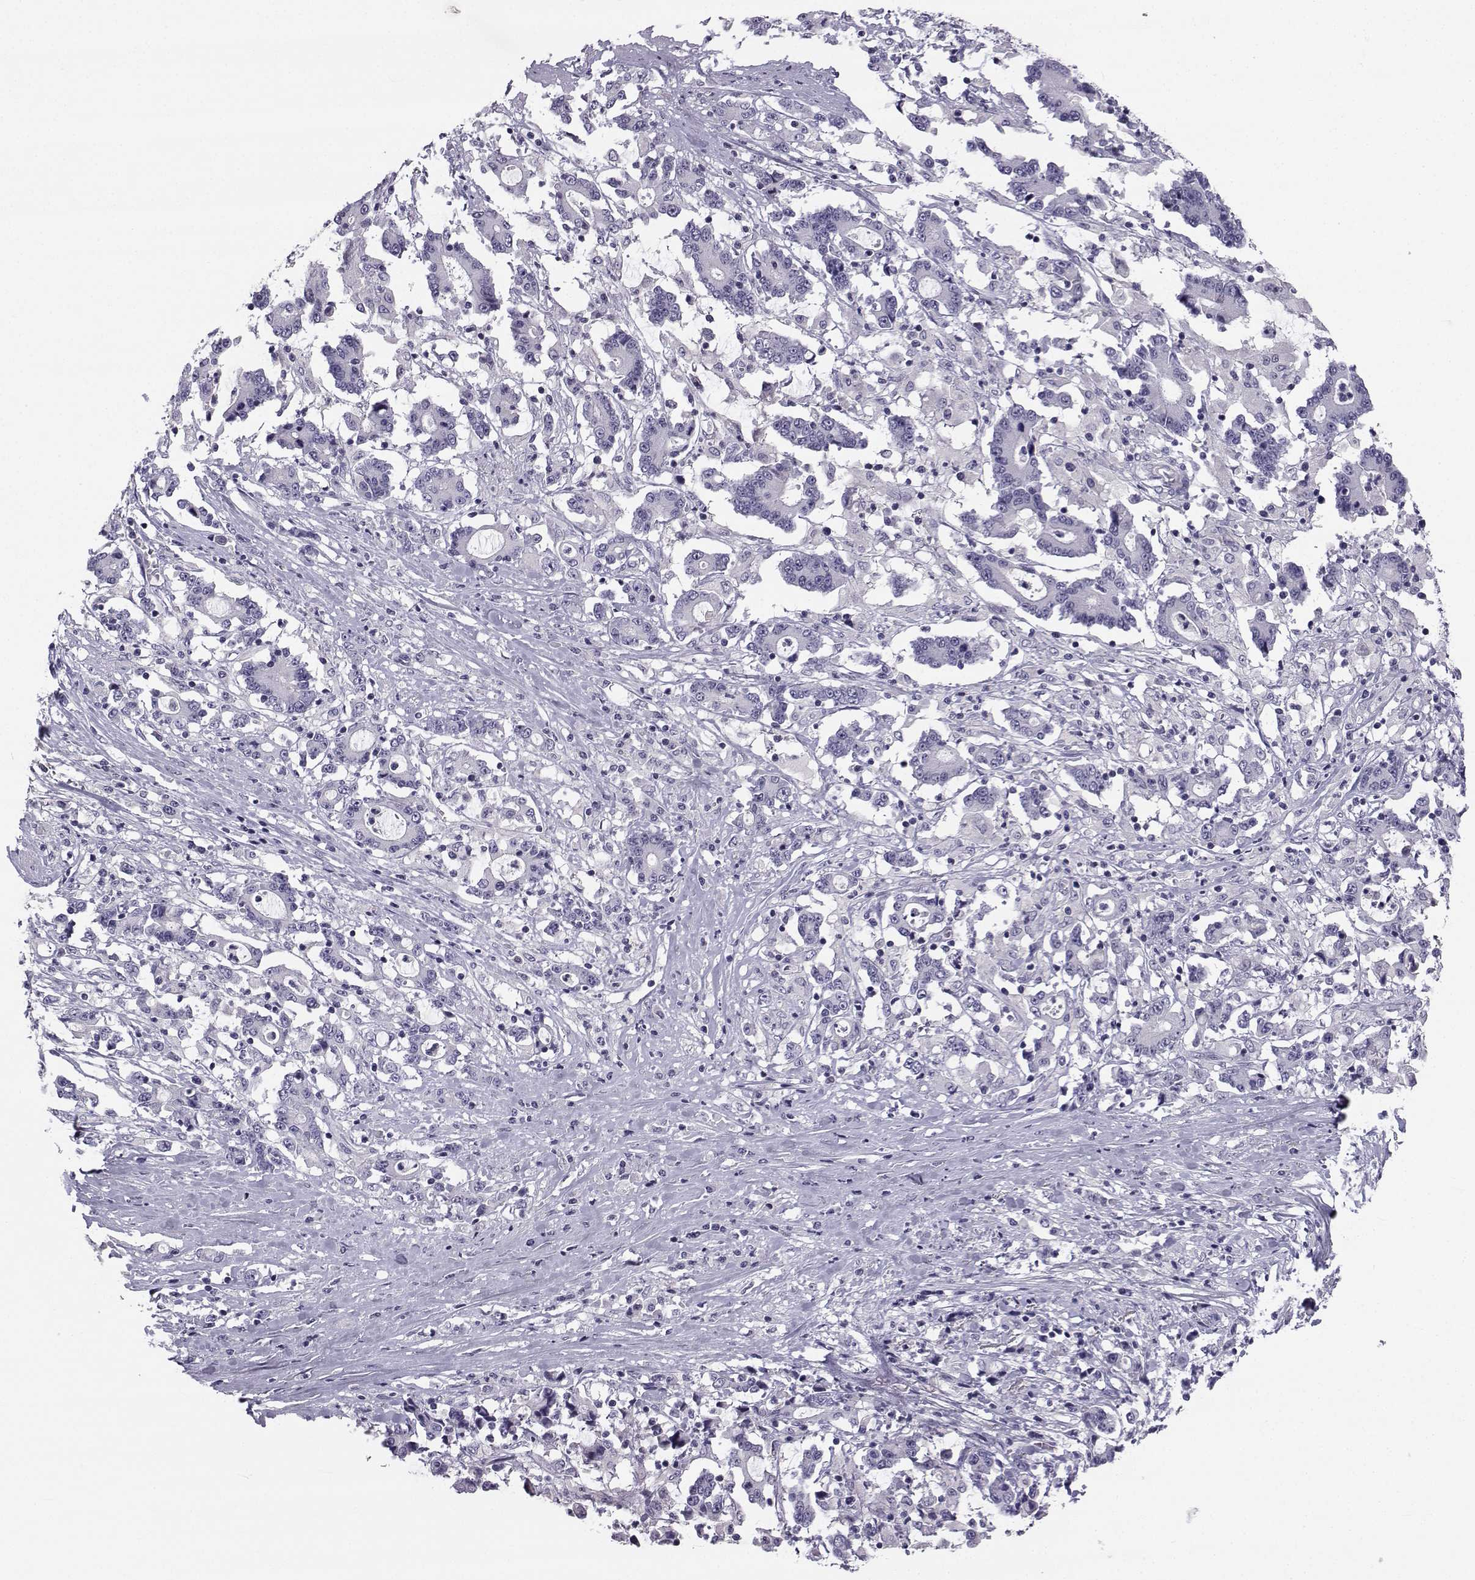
{"staining": {"intensity": "negative", "quantity": "none", "location": "none"}, "tissue": "stomach cancer", "cell_type": "Tumor cells", "image_type": "cancer", "snomed": [{"axis": "morphology", "description": "Adenocarcinoma, NOS"}, {"axis": "topography", "description": "Stomach, upper"}], "caption": "This is an immunohistochemistry micrograph of human stomach cancer (adenocarcinoma). There is no positivity in tumor cells.", "gene": "SYCE1", "patient": {"sex": "male", "age": 68}}